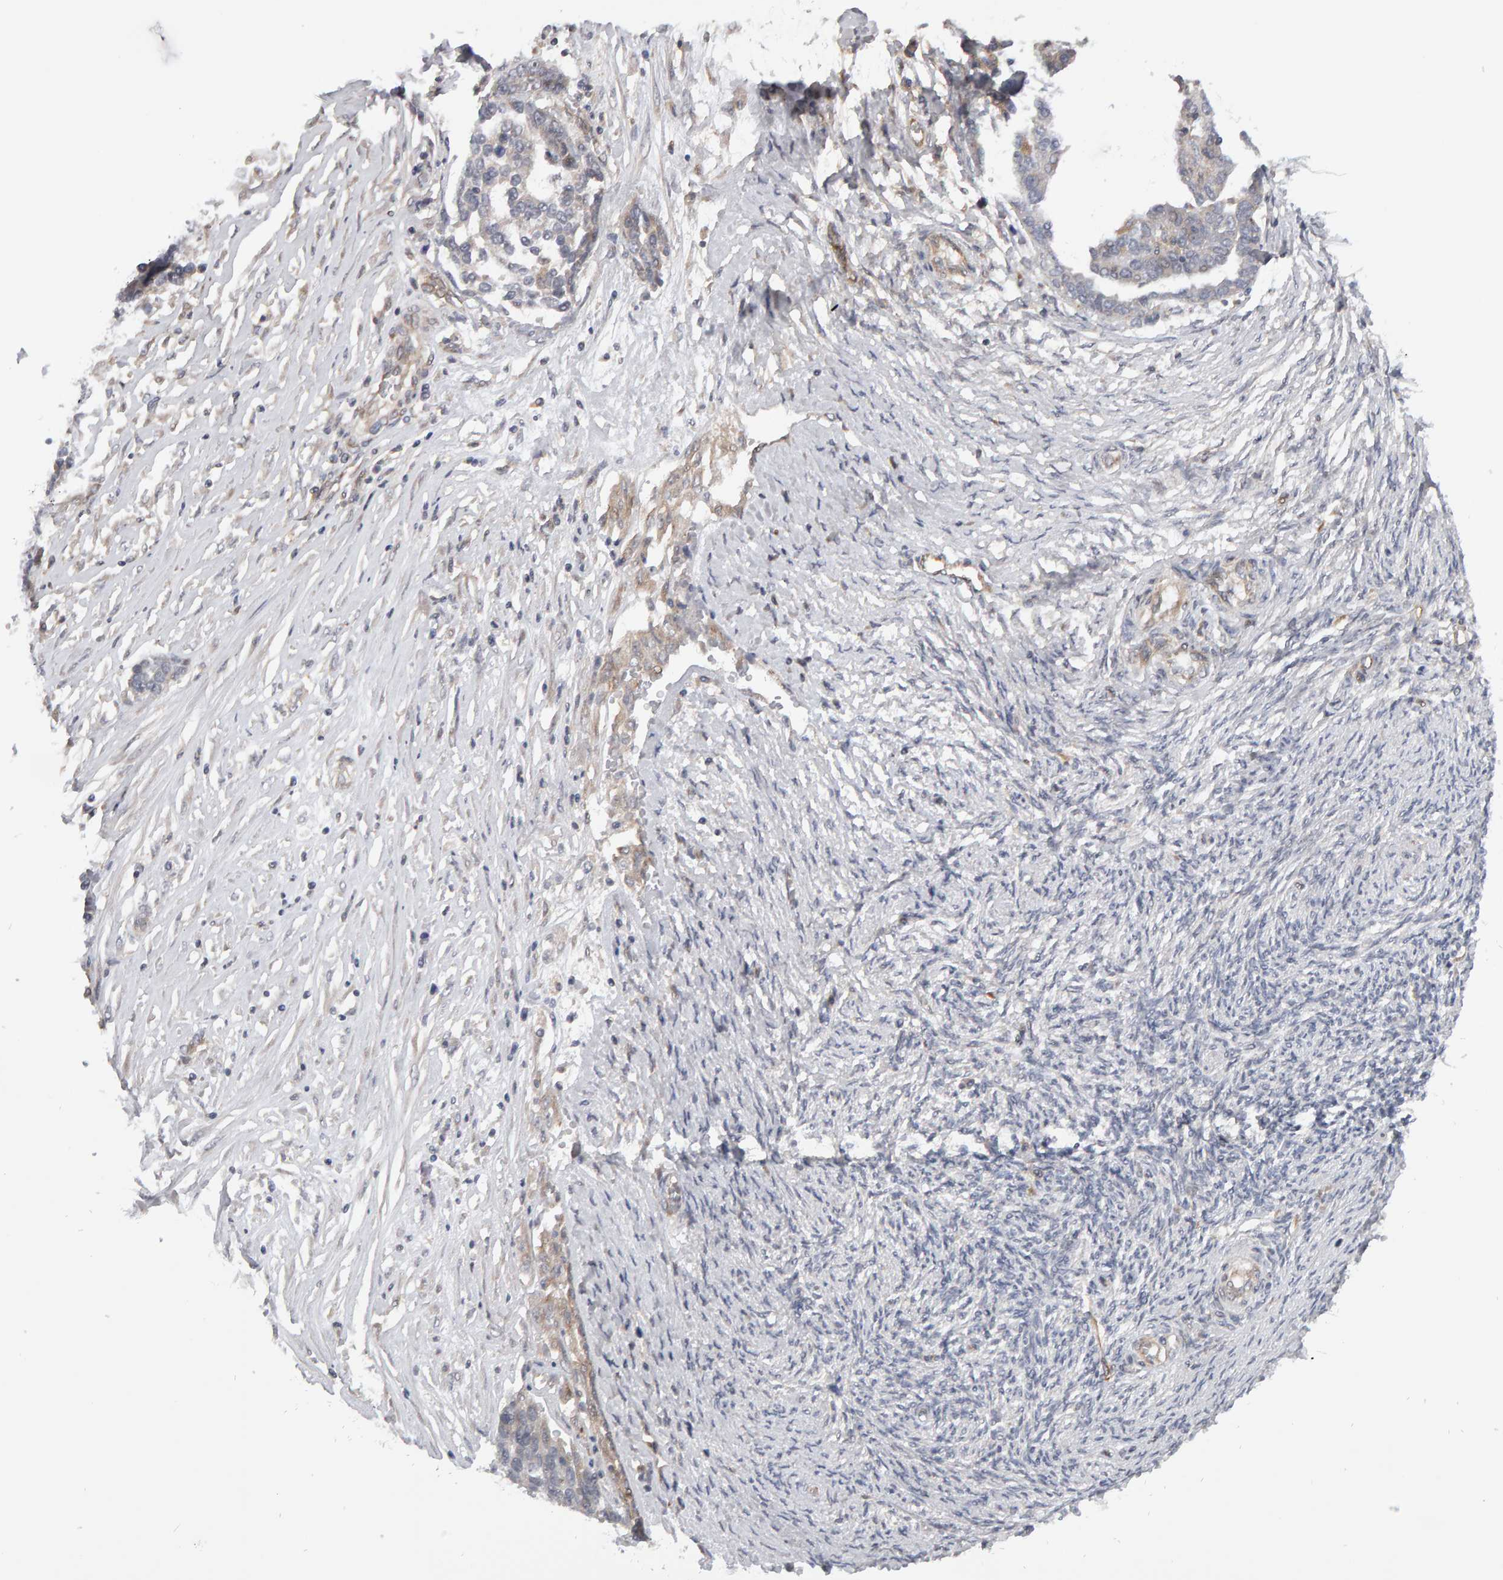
{"staining": {"intensity": "negative", "quantity": "none", "location": "none"}, "tissue": "ovarian cancer", "cell_type": "Tumor cells", "image_type": "cancer", "snomed": [{"axis": "morphology", "description": "Cystadenocarcinoma, serous, NOS"}, {"axis": "topography", "description": "Ovary"}], "caption": "Protein analysis of ovarian cancer displays no significant staining in tumor cells.", "gene": "MSRA", "patient": {"sex": "female", "age": 44}}